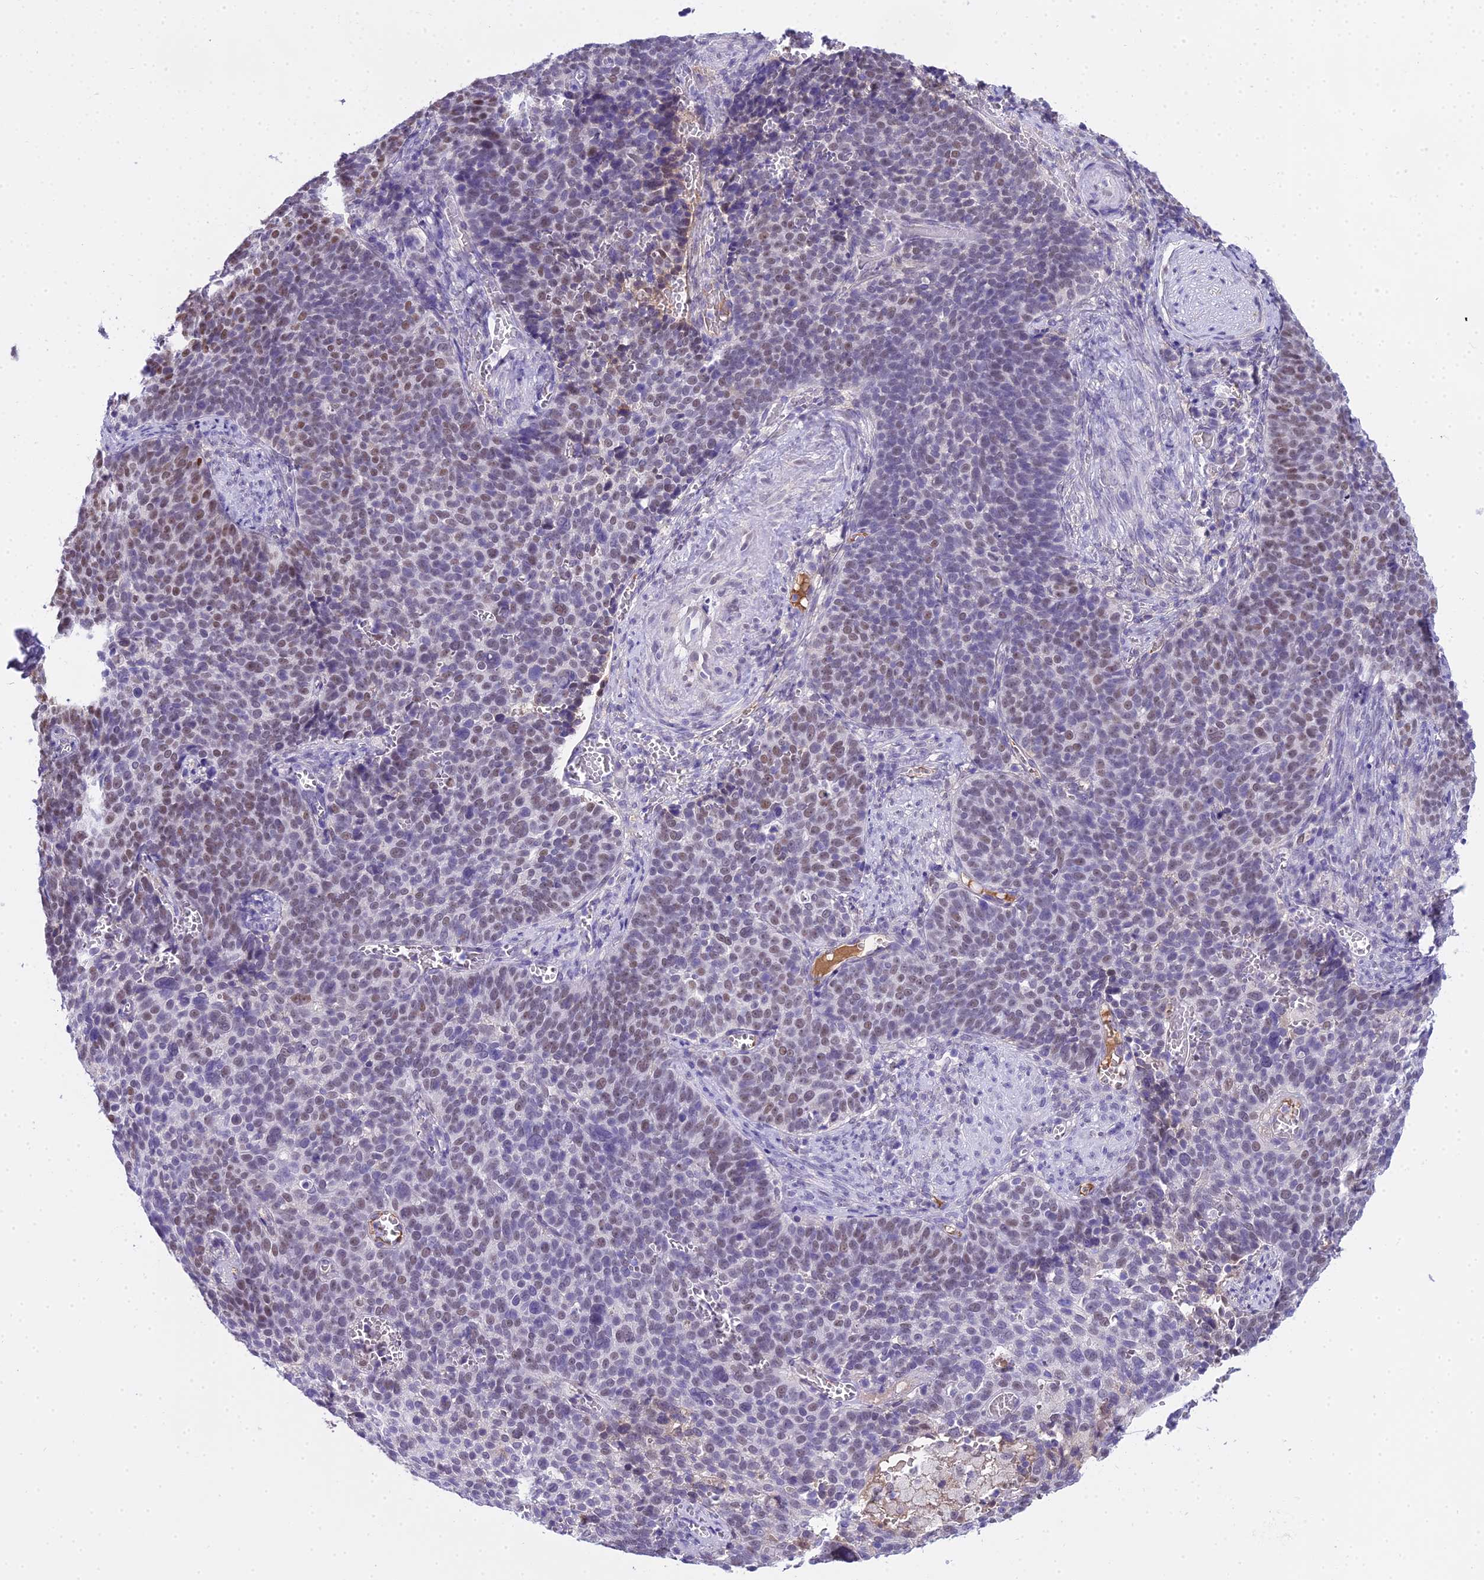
{"staining": {"intensity": "weak", "quantity": "25%-75%", "location": "nuclear"}, "tissue": "cervical cancer", "cell_type": "Tumor cells", "image_type": "cancer", "snomed": [{"axis": "morphology", "description": "Normal tissue, NOS"}, {"axis": "morphology", "description": "Squamous cell carcinoma, NOS"}, {"axis": "topography", "description": "Cervix"}], "caption": "Immunohistochemical staining of human squamous cell carcinoma (cervical) displays low levels of weak nuclear protein expression in about 25%-75% of tumor cells. (Brightfield microscopy of DAB IHC at high magnification).", "gene": "MAT2A", "patient": {"sex": "female", "age": 39}}